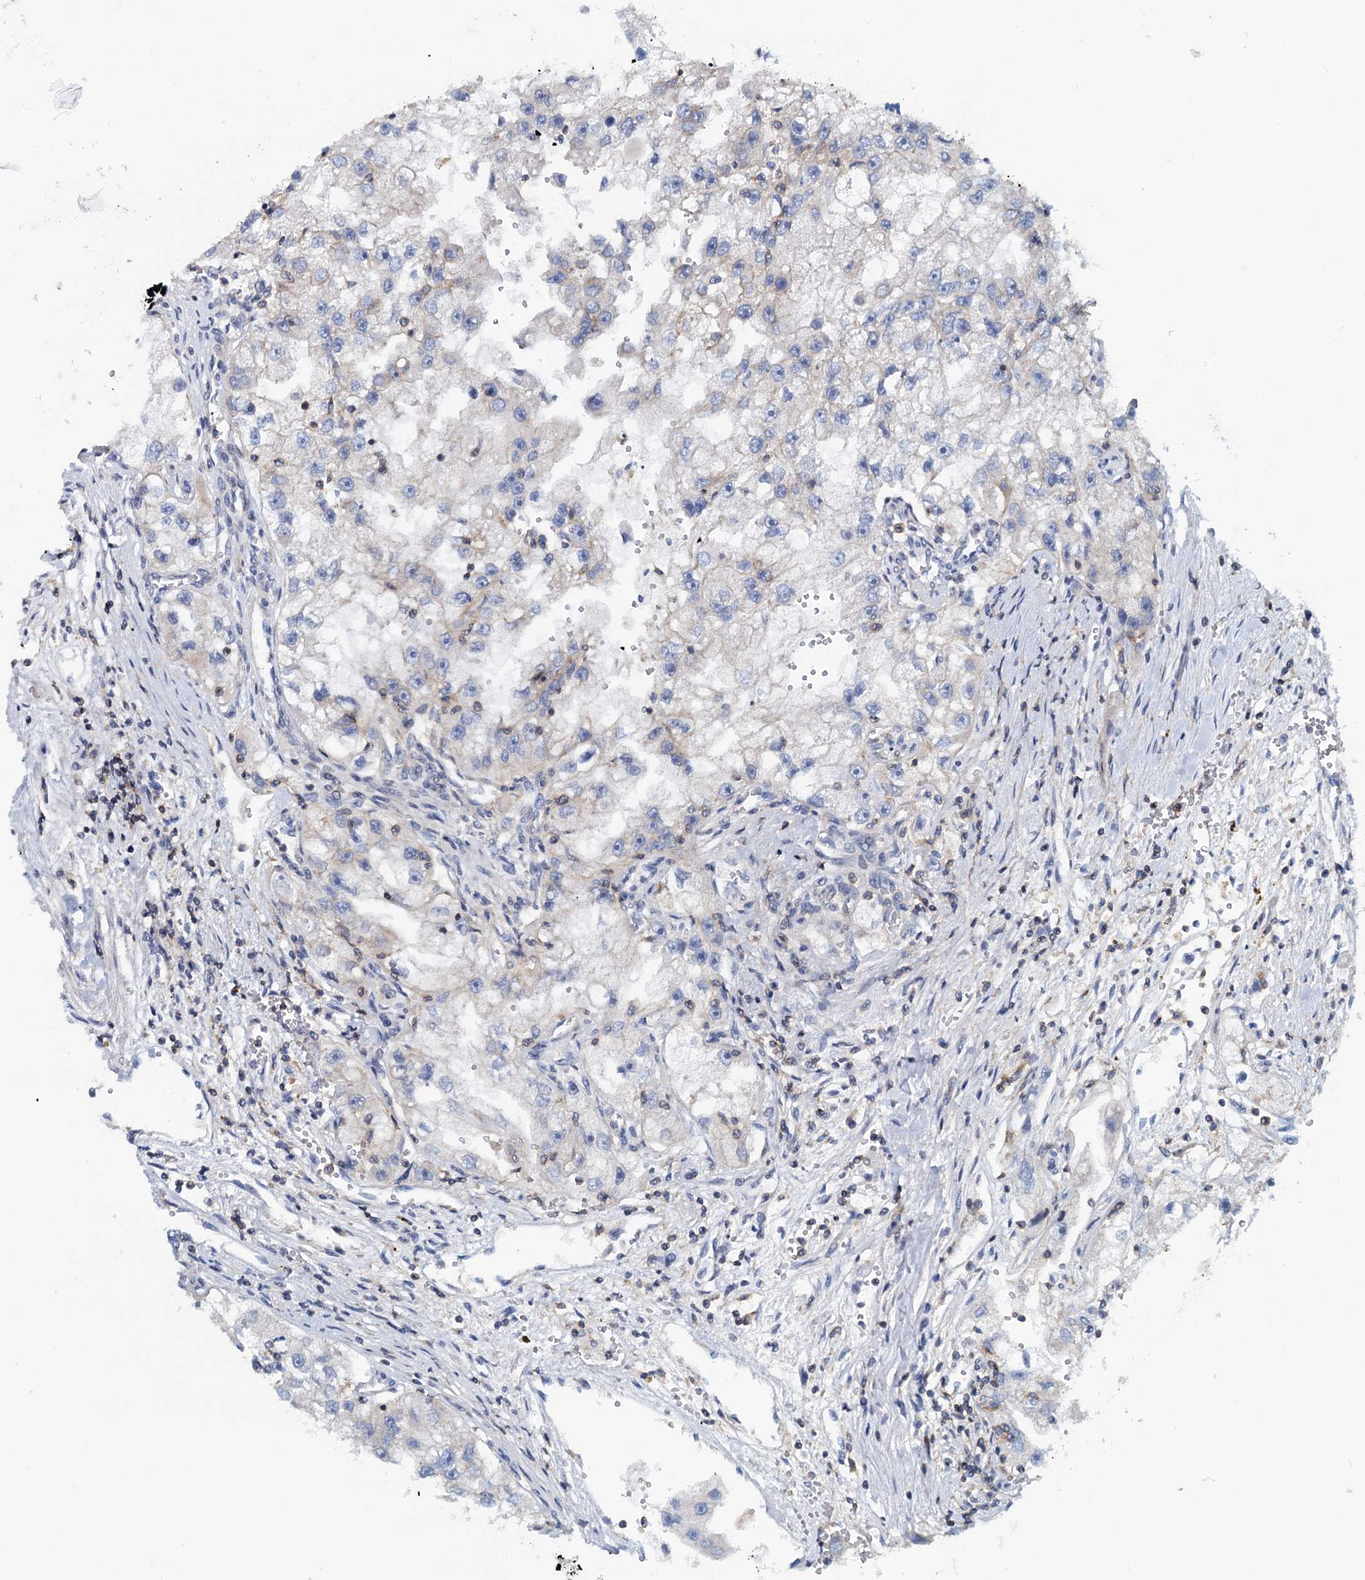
{"staining": {"intensity": "negative", "quantity": "none", "location": "none"}, "tissue": "renal cancer", "cell_type": "Tumor cells", "image_type": "cancer", "snomed": [{"axis": "morphology", "description": "Adenocarcinoma, NOS"}, {"axis": "topography", "description": "Kidney"}], "caption": "Renal cancer was stained to show a protein in brown. There is no significant staining in tumor cells. (IHC, brightfield microscopy, high magnification).", "gene": "LRCH4", "patient": {"sex": "male", "age": 63}}